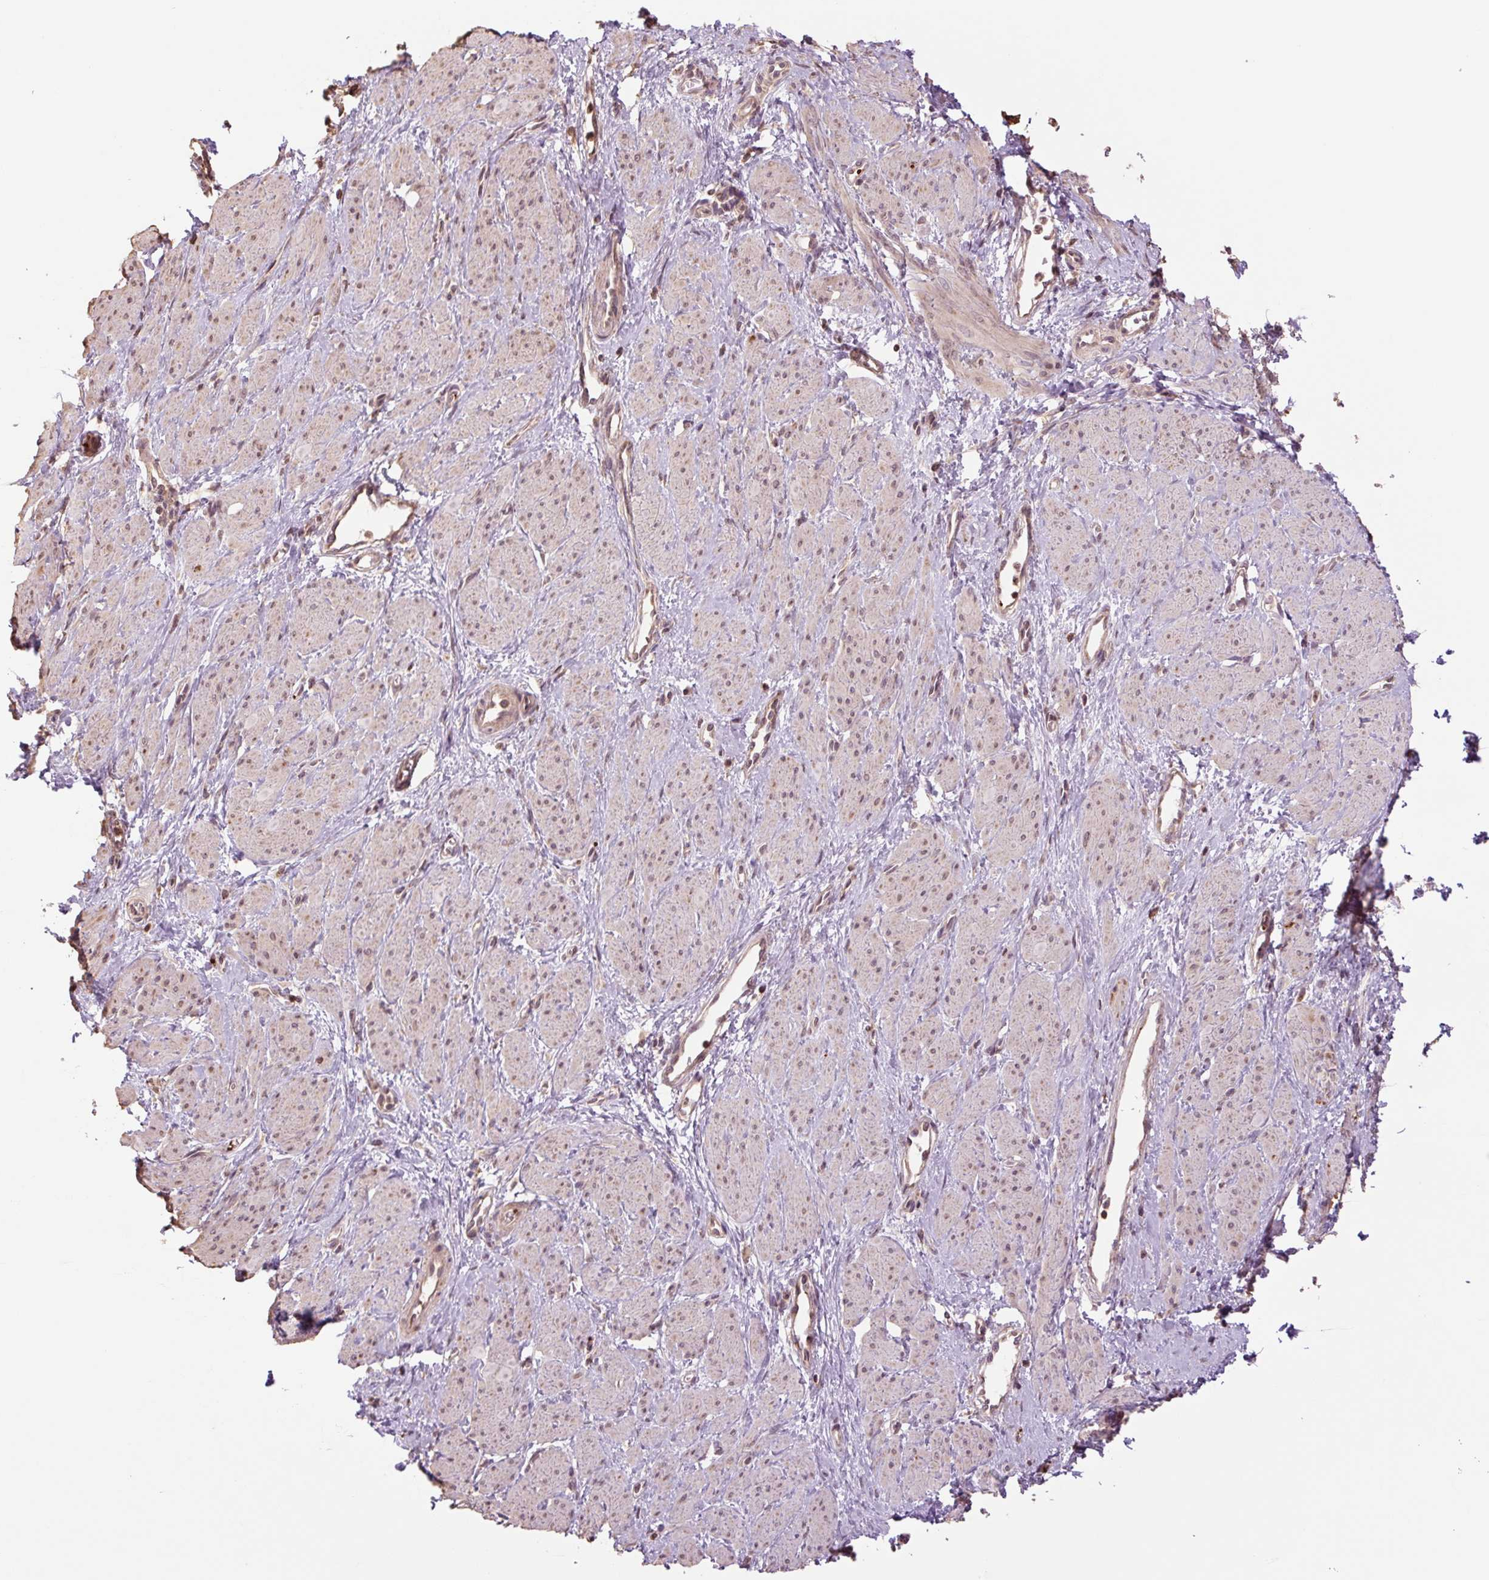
{"staining": {"intensity": "weak", "quantity": "25%-75%", "location": "nuclear"}, "tissue": "smooth muscle", "cell_type": "Smooth muscle cells", "image_type": "normal", "snomed": [{"axis": "morphology", "description": "Normal tissue, NOS"}, {"axis": "topography", "description": "Smooth muscle"}, {"axis": "topography", "description": "Uterus"}], "caption": "Weak nuclear staining for a protein is present in about 25%-75% of smooth muscle cells of normal smooth muscle using immunohistochemistry.", "gene": "TMEM160", "patient": {"sex": "female", "age": 39}}